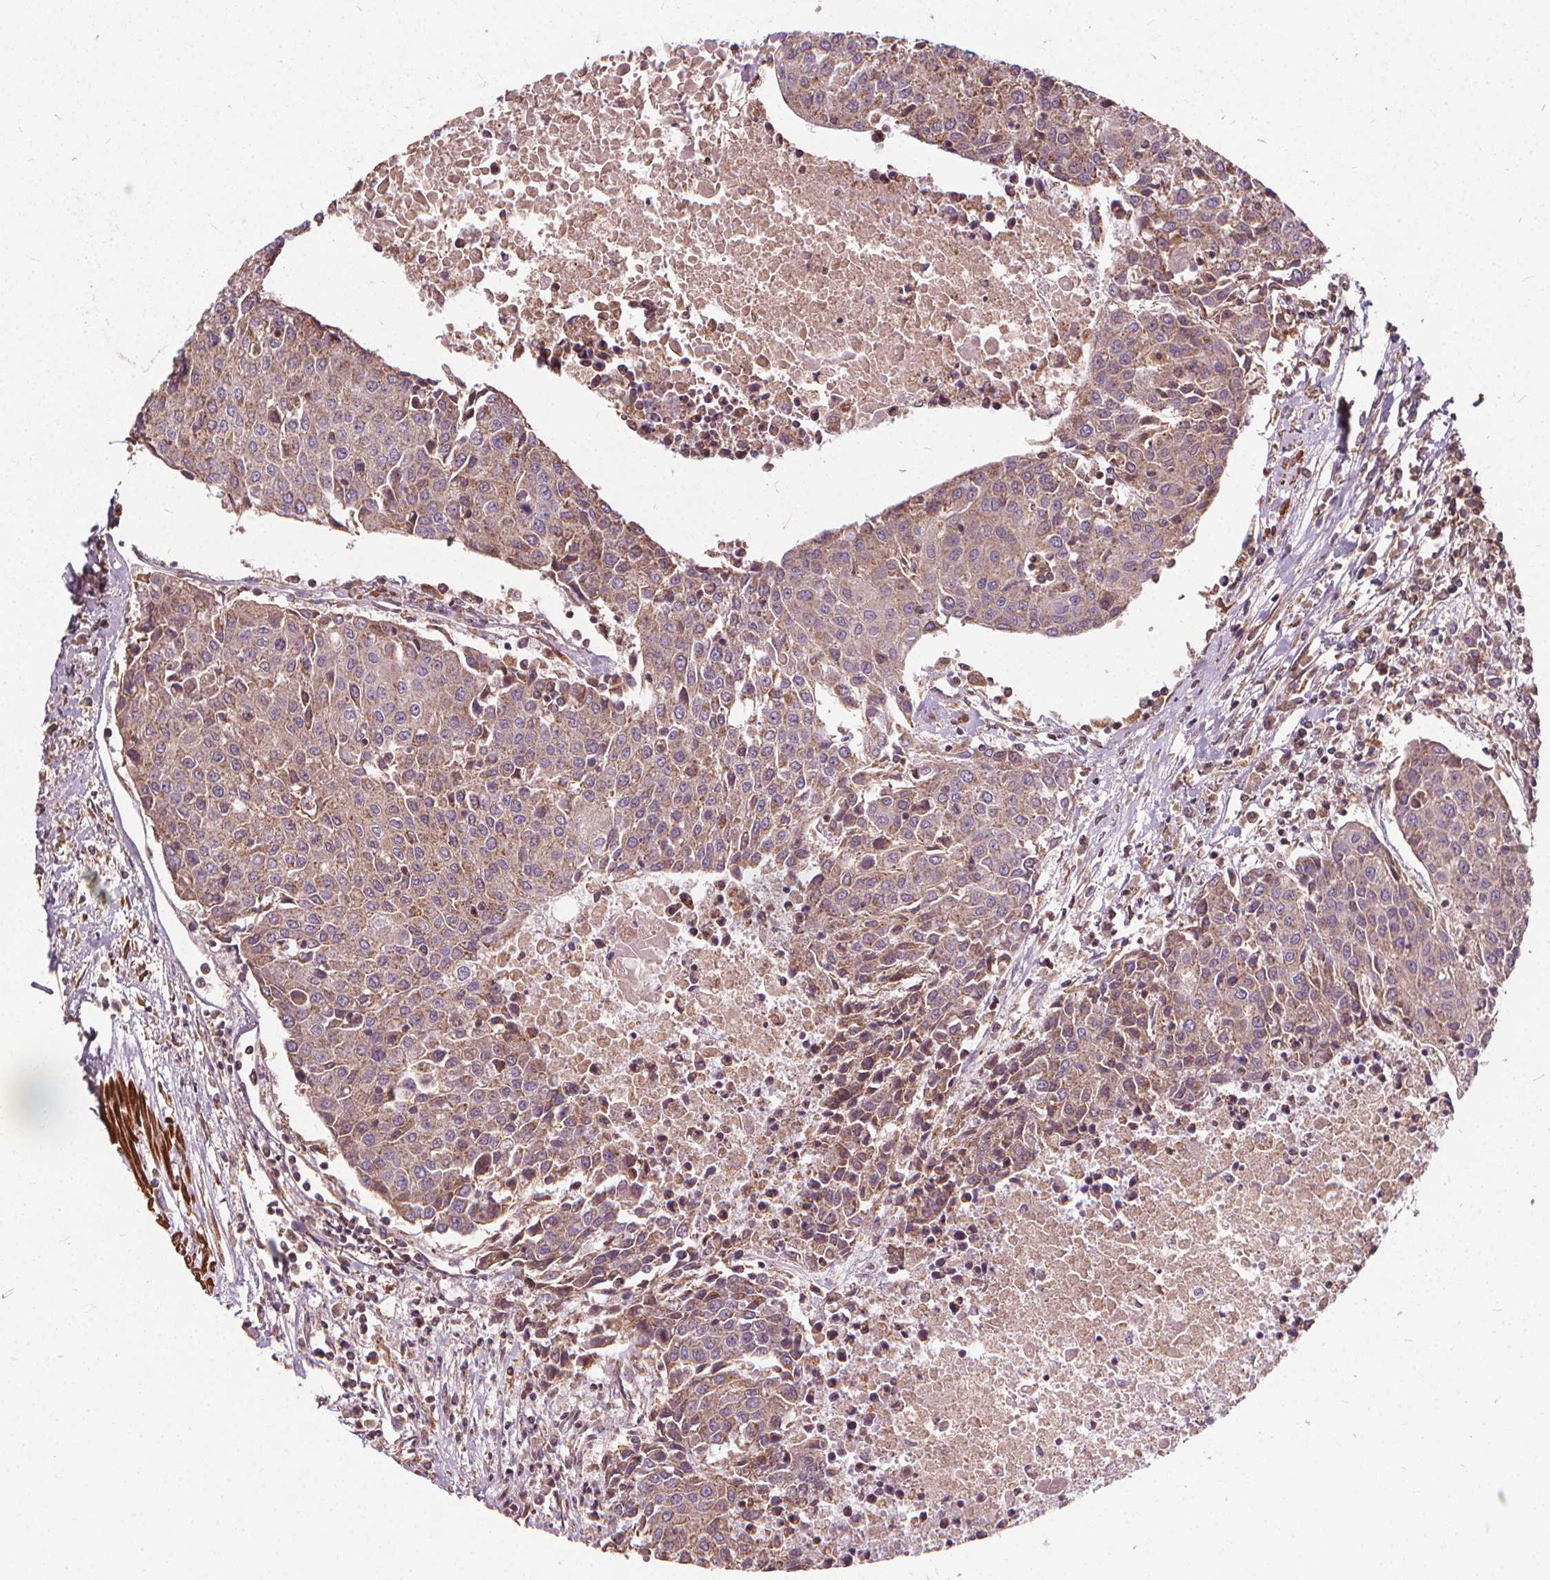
{"staining": {"intensity": "weak", "quantity": ">75%", "location": "cytoplasmic/membranous"}, "tissue": "urothelial cancer", "cell_type": "Tumor cells", "image_type": "cancer", "snomed": [{"axis": "morphology", "description": "Urothelial carcinoma, High grade"}, {"axis": "topography", "description": "Urinary bladder"}], "caption": "Immunohistochemical staining of urothelial cancer displays weak cytoplasmic/membranous protein staining in about >75% of tumor cells.", "gene": "ORAI2", "patient": {"sex": "female", "age": 85}}